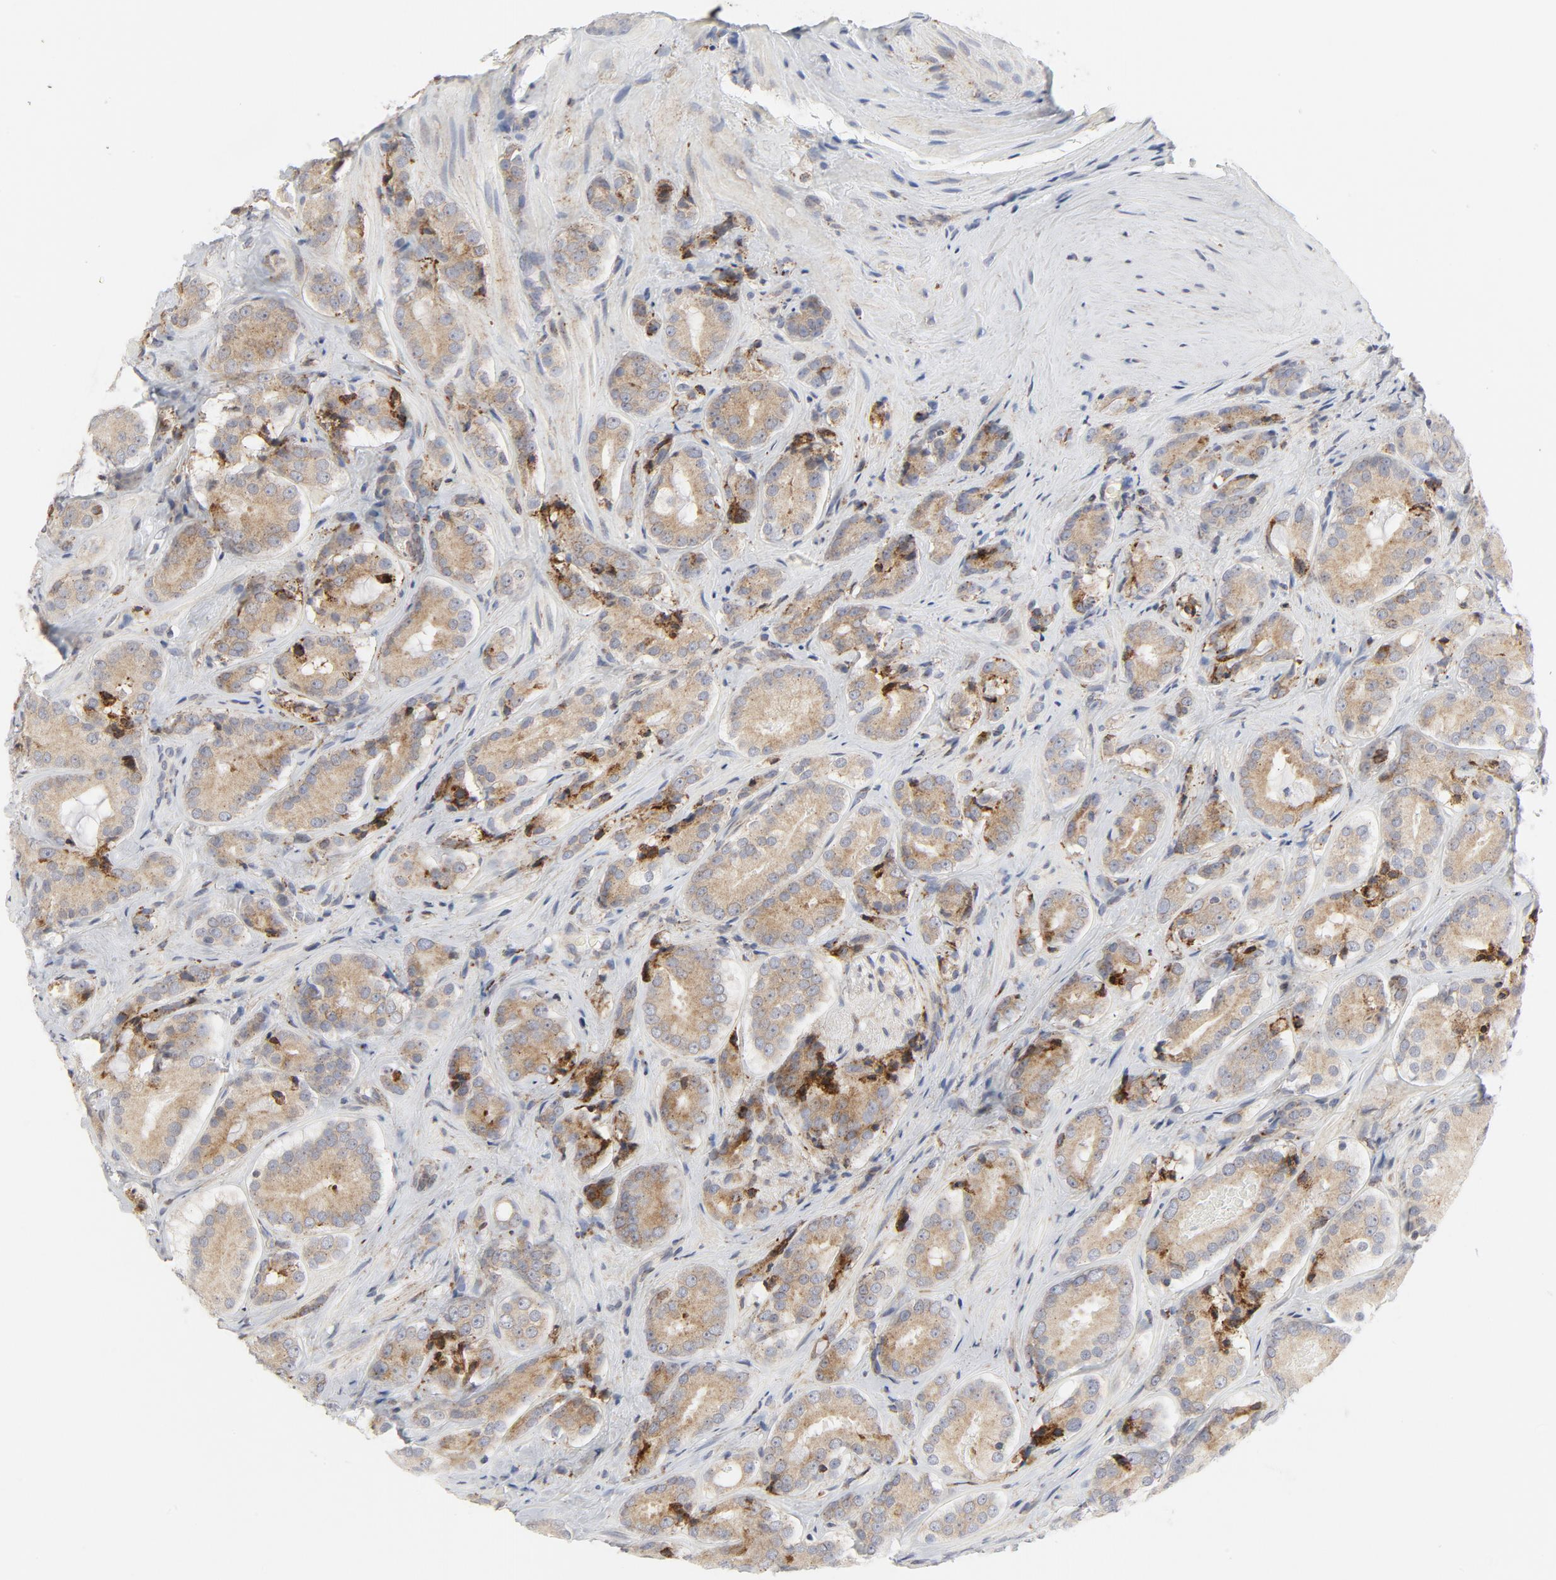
{"staining": {"intensity": "weak", "quantity": ">75%", "location": "cytoplasmic/membranous"}, "tissue": "prostate cancer", "cell_type": "Tumor cells", "image_type": "cancer", "snomed": [{"axis": "morphology", "description": "Adenocarcinoma, High grade"}, {"axis": "topography", "description": "Prostate"}], "caption": "High-grade adenocarcinoma (prostate) stained for a protein exhibits weak cytoplasmic/membranous positivity in tumor cells. The staining was performed using DAB (3,3'-diaminobenzidine), with brown indicating positive protein expression. Nuclei are stained blue with hematoxylin.", "gene": "LRP6", "patient": {"sex": "male", "age": 70}}